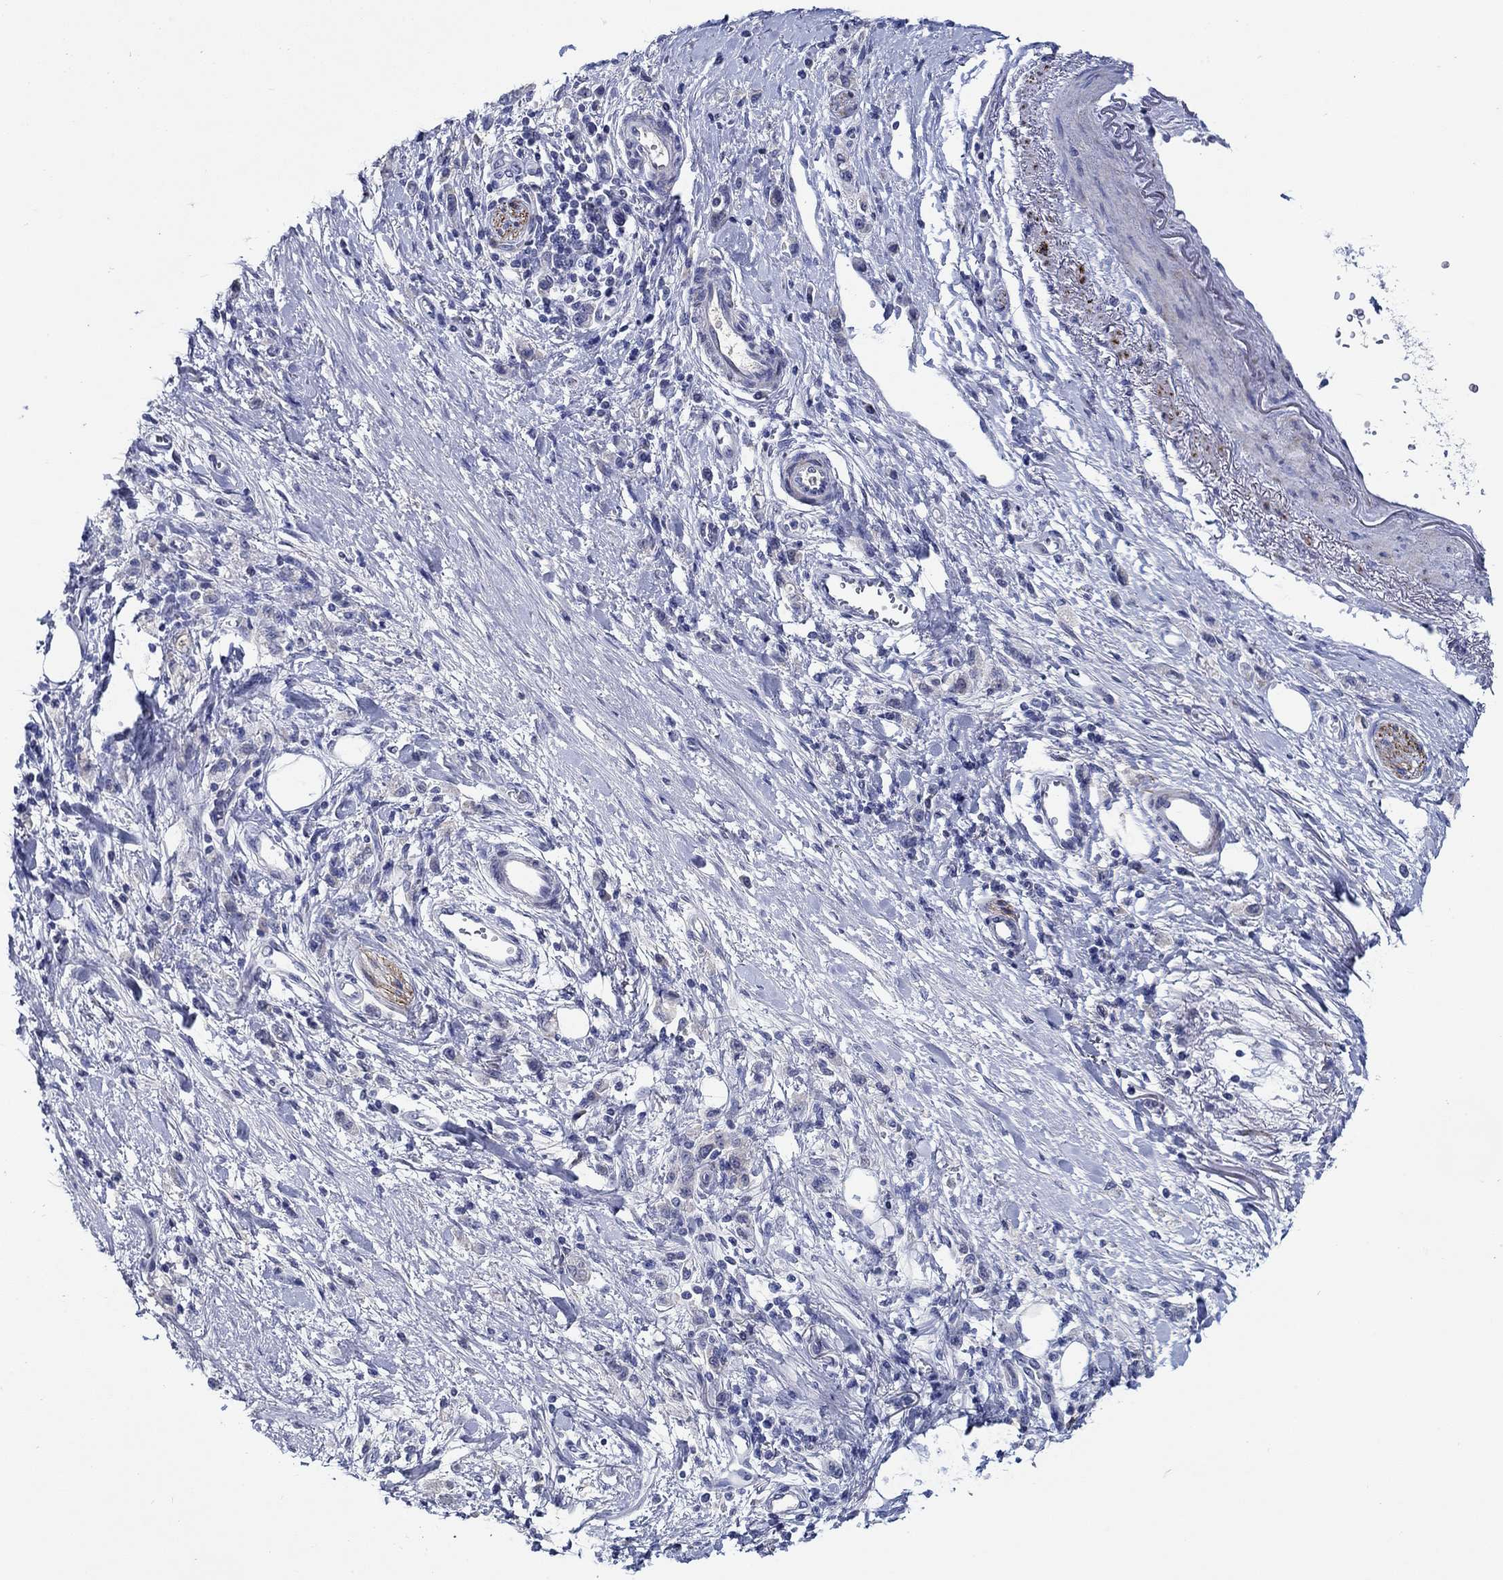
{"staining": {"intensity": "negative", "quantity": "none", "location": "none"}, "tissue": "stomach cancer", "cell_type": "Tumor cells", "image_type": "cancer", "snomed": [{"axis": "morphology", "description": "Adenocarcinoma, NOS"}, {"axis": "topography", "description": "Stomach"}], "caption": "The micrograph exhibits no staining of tumor cells in stomach cancer (adenocarcinoma).", "gene": "MC2R", "patient": {"sex": "male", "age": 77}}